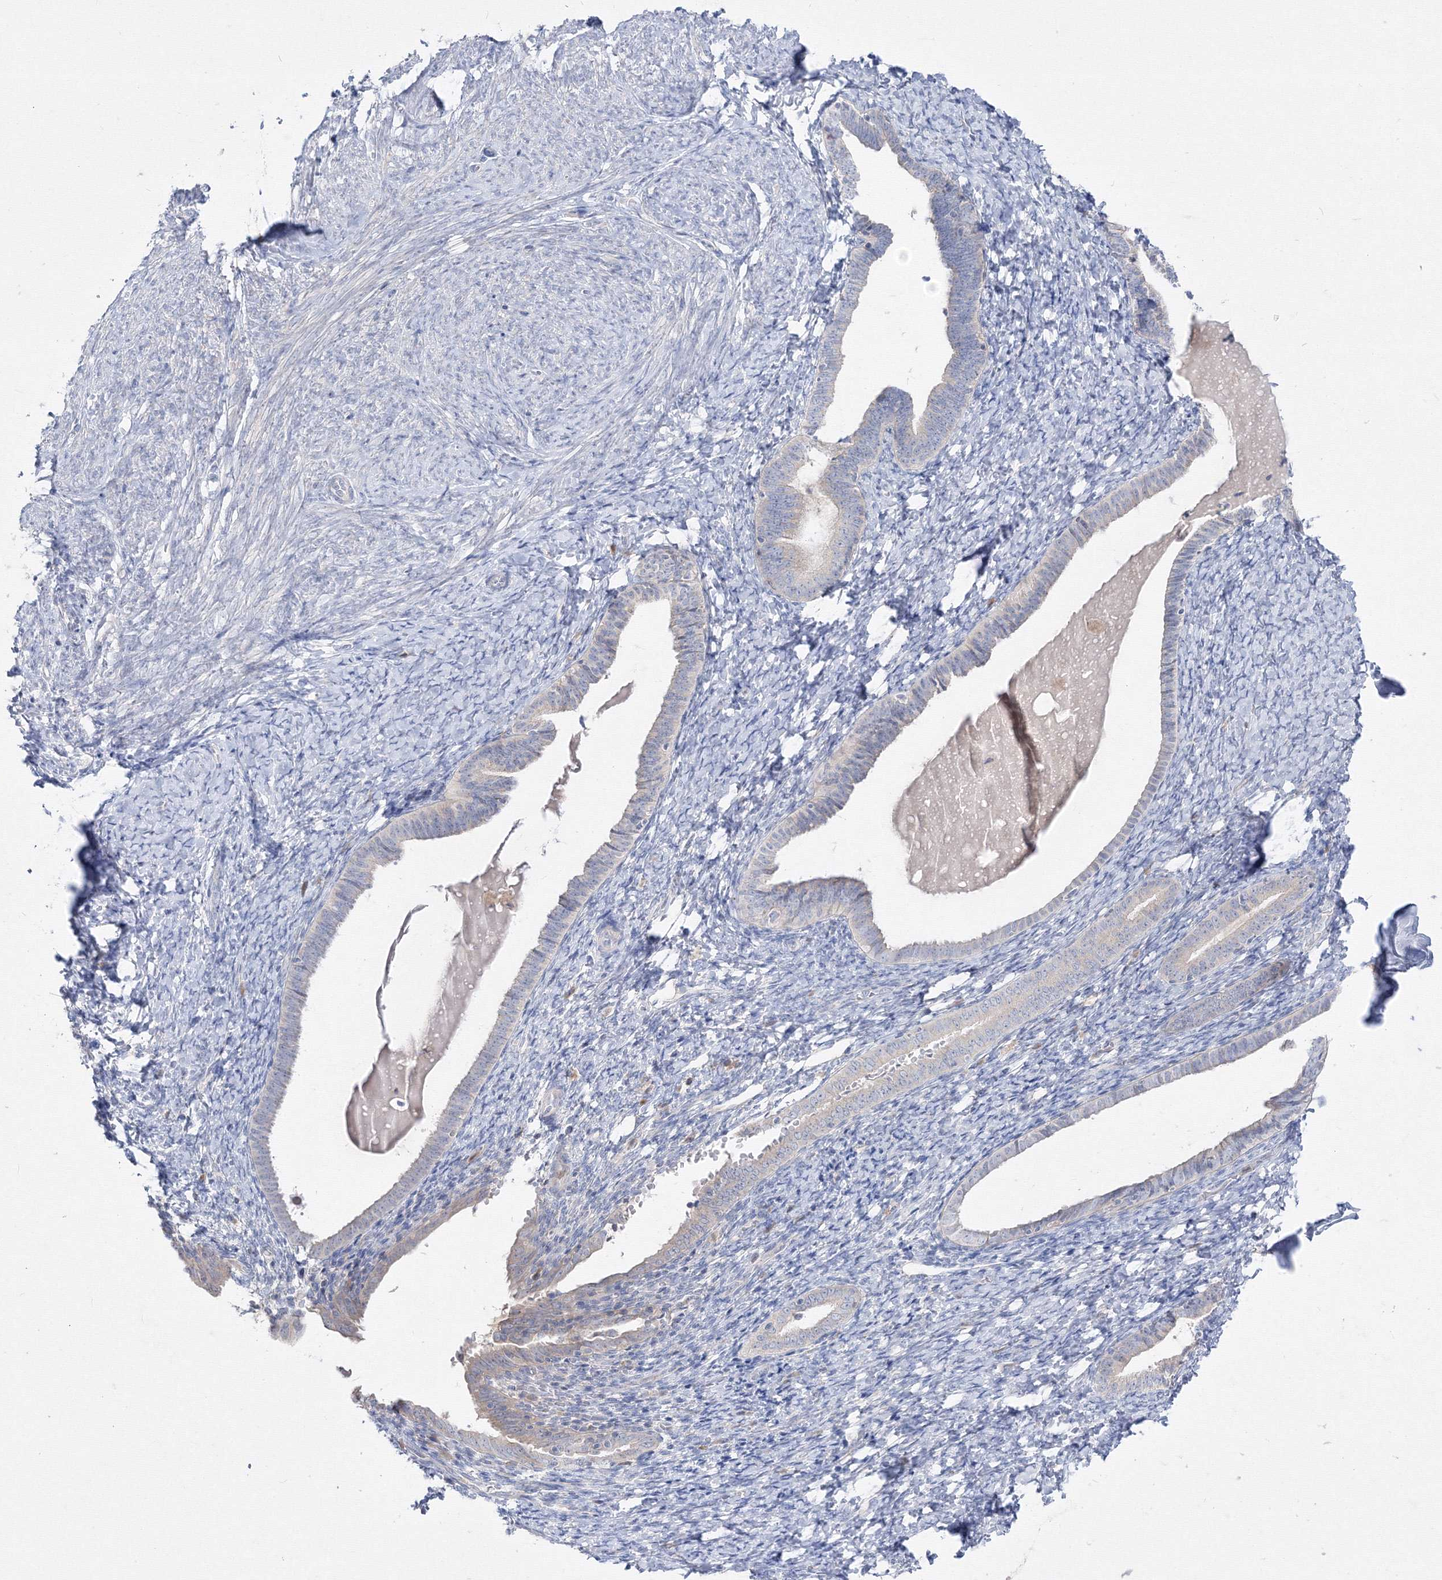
{"staining": {"intensity": "negative", "quantity": "none", "location": "none"}, "tissue": "endometrium", "cell_type": "Cells in endometrial stroma", "image_type": "normal", "snomed": [{"axis": "morphology", "description": "Normal tissue, NOS"}, {"axis": "topography", "description": "Endometrium"}], "caption": "Cells in endometrial stroma show no significant positivity in normal endometrium. The staining is performed using DAB brown chromogen with nuclei counter-stained in using hematoxylin.", "gene": "FBXL8", "patient": {"sex": "female", "age": 72}}